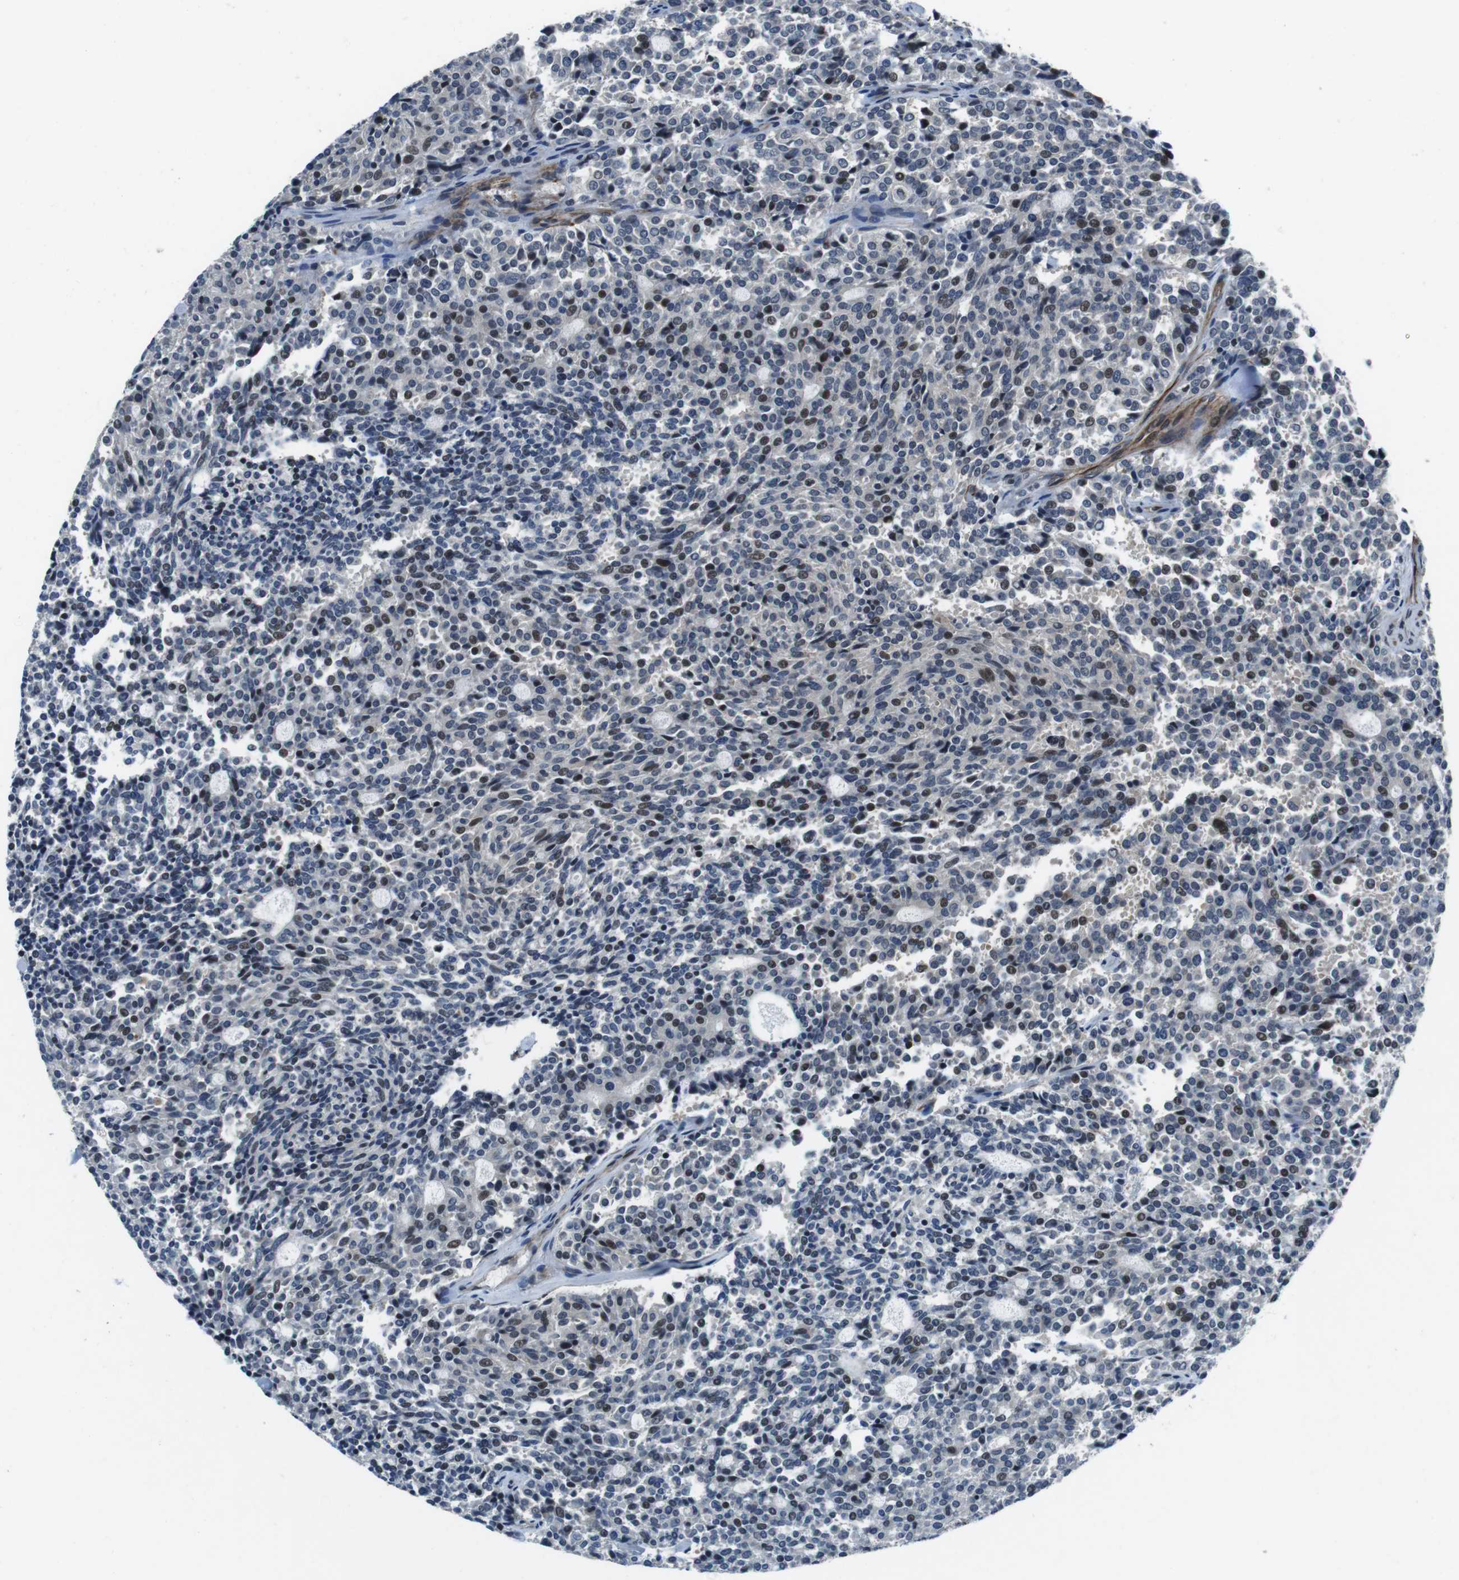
{"staining": {"intensity": "moderate", "quantity": "<25%", "location": "nuclear"}, "tissue": "carcinoid", "cell_type": "Tumor cells", "image_type": "cancer", "snomed": [{"axis": "morphology", "description": "Carcinoid, malignant, NOS"}, {"axis": "topography", "description": "Pancreas"}], "caption": "Protein positivity by immunohistochemistry reveals moderate nuclear staining in about <25% of tumor cells in carcinoid. (Stains: DAB in brown, nuclei in blue, Microscopy: brightfield microscopy at high magnification).", "gene": "LRRC49", "patient": {"sex": "female", "age": 54}}